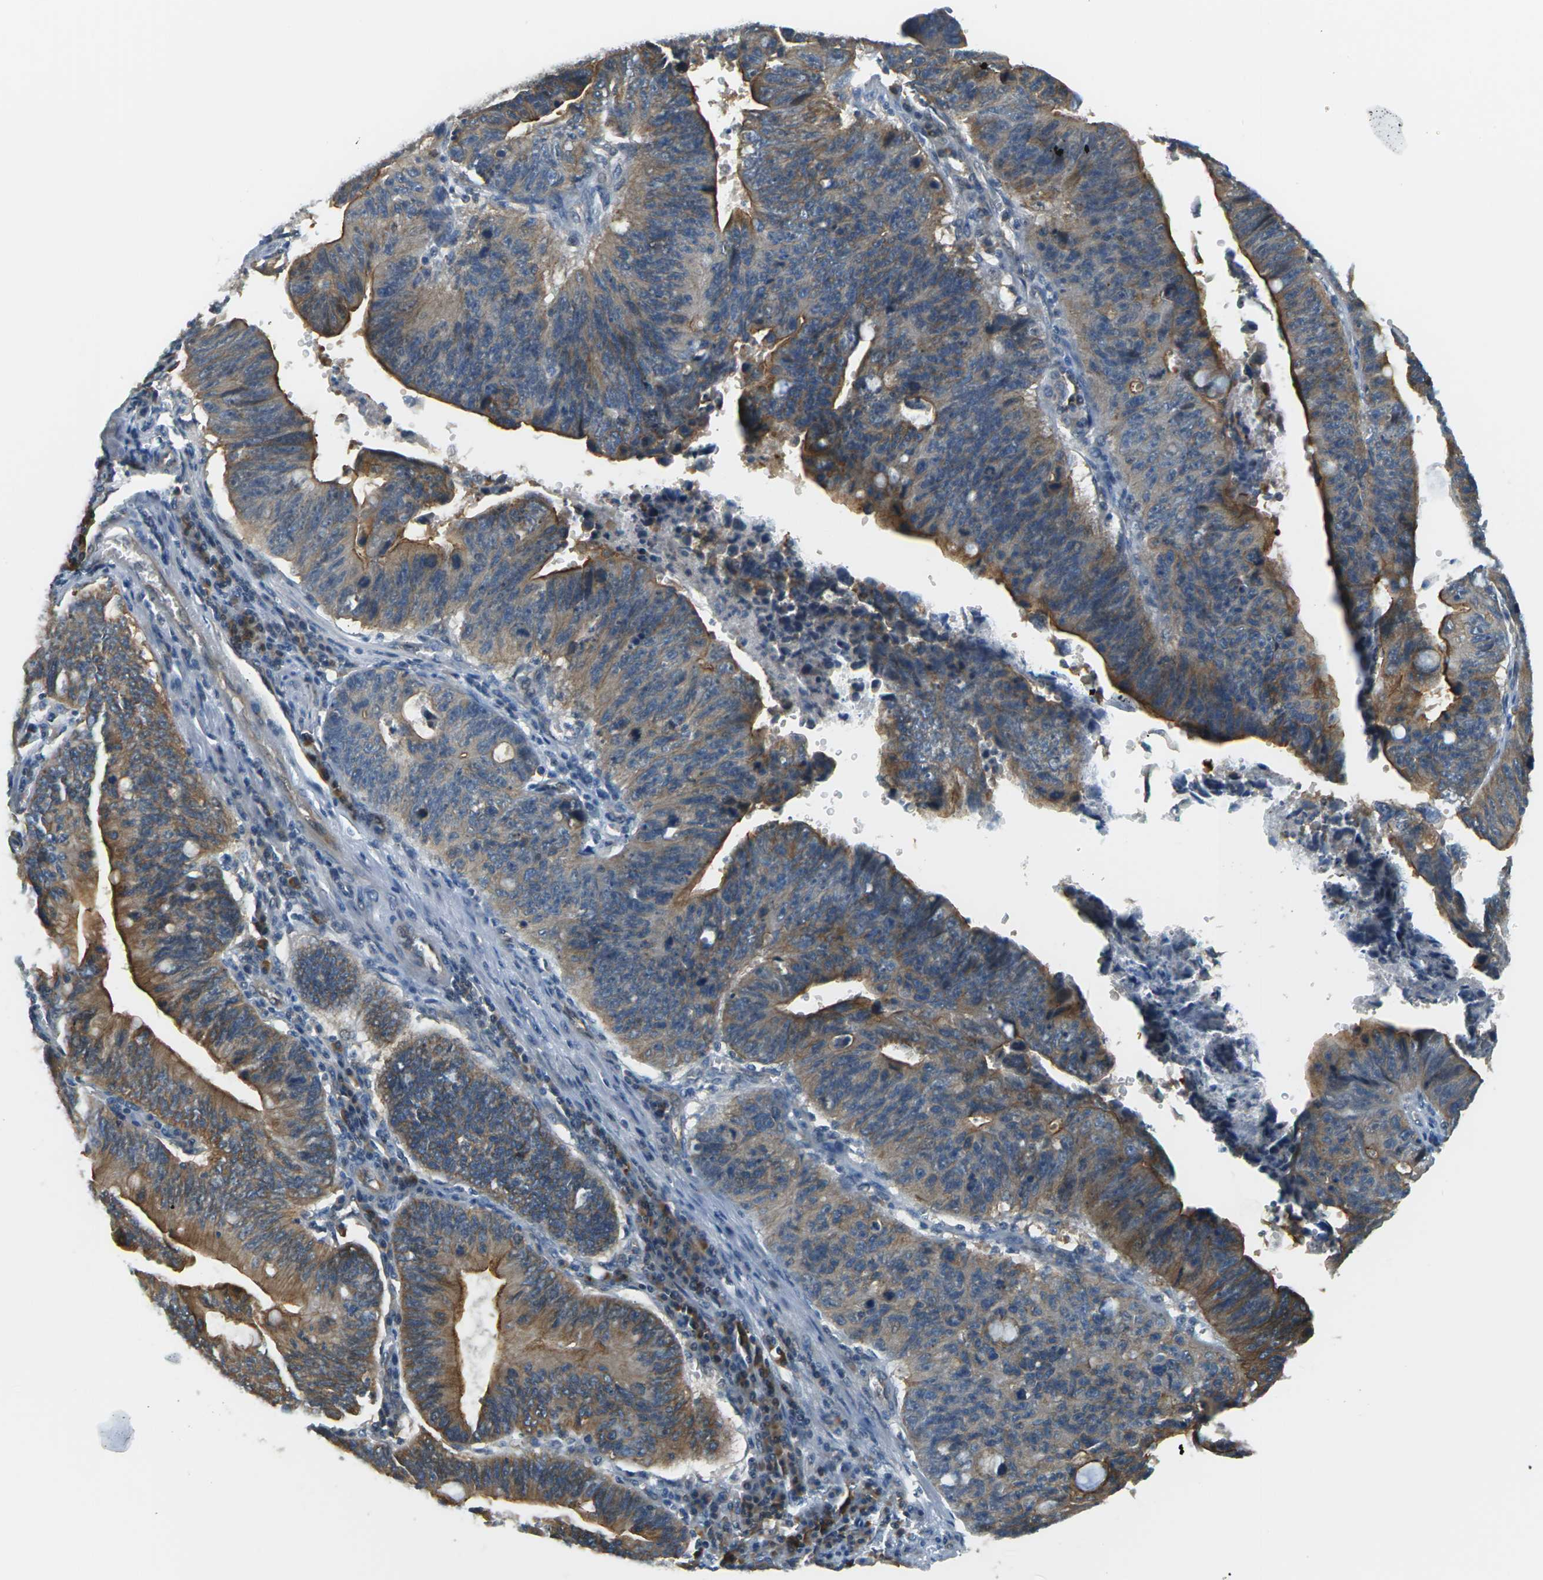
{"staining": {"intensity": "strong", "quantity": "25%-75%", "location": "cytoplasmic/membranous"}, "tissue": "stomach cancer", "cell_type": "Tumor cells", "image_type": "cancer", "snomed": [{"axis": "morphology", "description": "Adenocarcinoma, NOS"}, {"axis": "topography", "description": "Stomach"}], "caption": "A high-resolution image shows IHC staining of stomach adenocarcinoma, which shows strong cytoplasmic/membranous positivity in approximately 25%-75% of tumor cells.", "gene": "SLC13A3", "patient": {"sex": "male", "age": 59}}